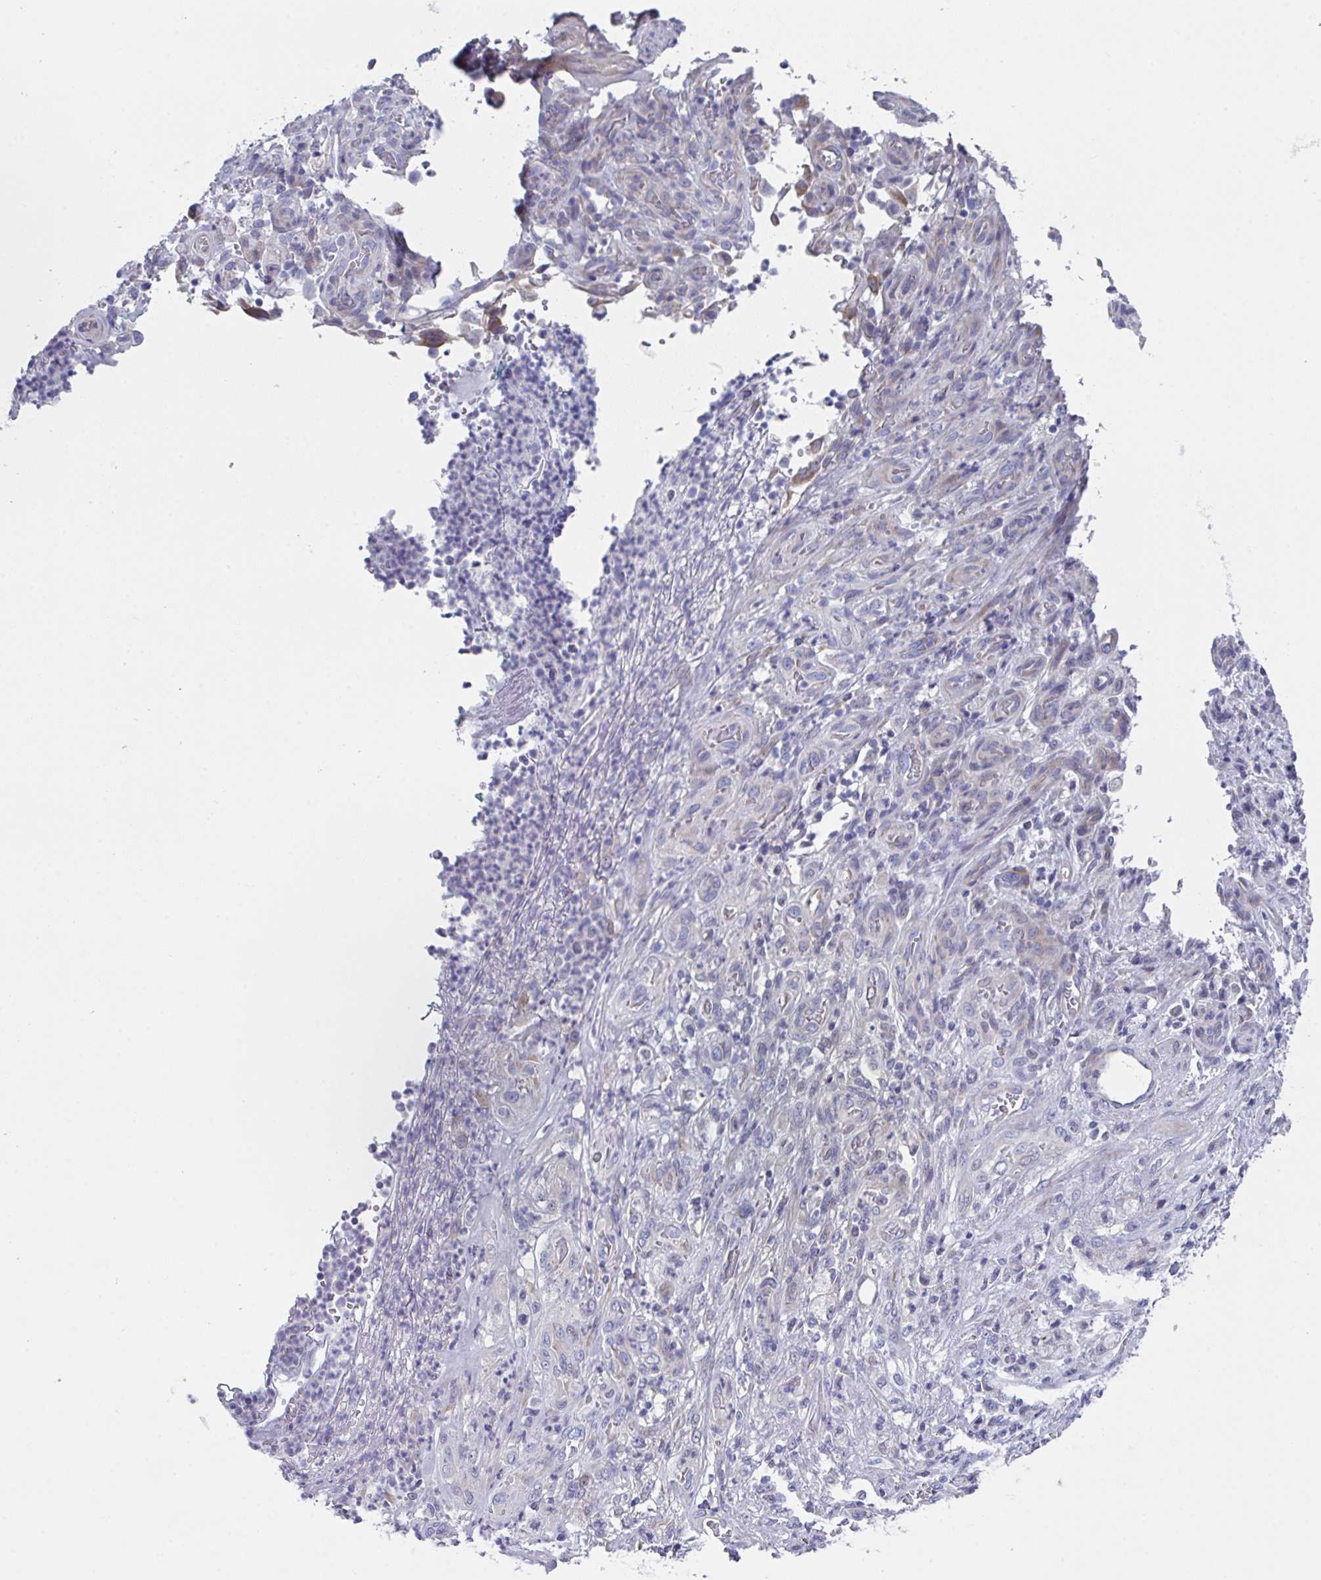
{"staining": {"intensity": "negative", "quantity": "none", "location": "none"}, "tissue": "stomach cancer", "cell_type": "Tumor cells", "image_type": "cancer", "snomed": [{"axis": "morphology", "description": "Adenocarcinoma, NOS"}, {"axis": "topography", "description": "Stomach"}], "caption": "An image of stomach cancer stained for a protein demonstrates no brown staining in tumor cells.", "gene": "FBXO47", "patient": {"sex": "male", "age": 77}}